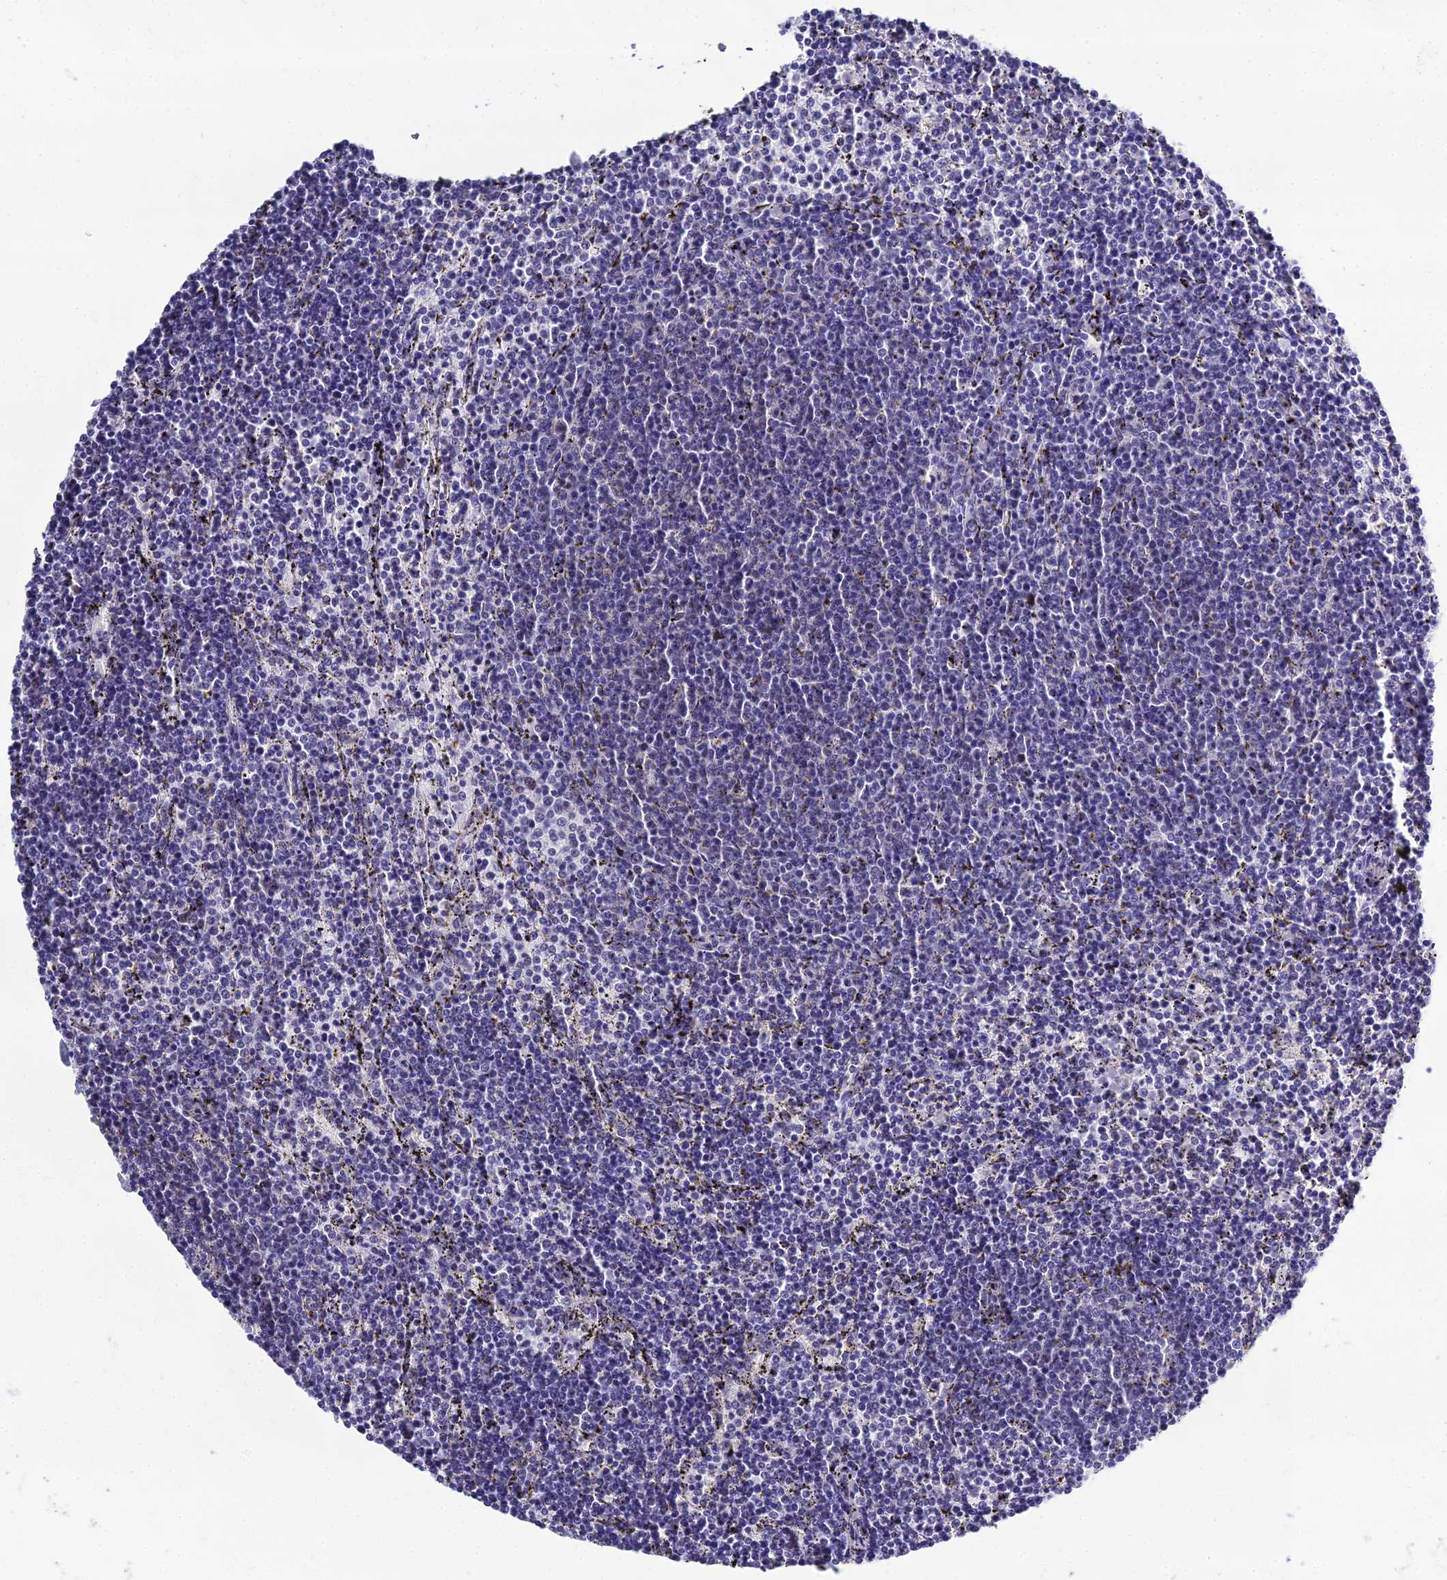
{"staining": {"intensity": "negative", "quantity": "none", "location": "none"}, "tissue": "lymphoma", "cell_type": "Tumor cells", "image_type": "cancer", "snomed": [{"axis": "morphology", "description": "Malignant lymphoma, non-Hodgkin's type, Low grade"}, {"axis": "topography", "description": "Spleen"}], "caption": "IHC micrograph of lymphoma stained for a protein (brown), which displays no staining in tumor cells.", "gene": "PPP4R2", "patient": {"sex": "female", "age": 50}}